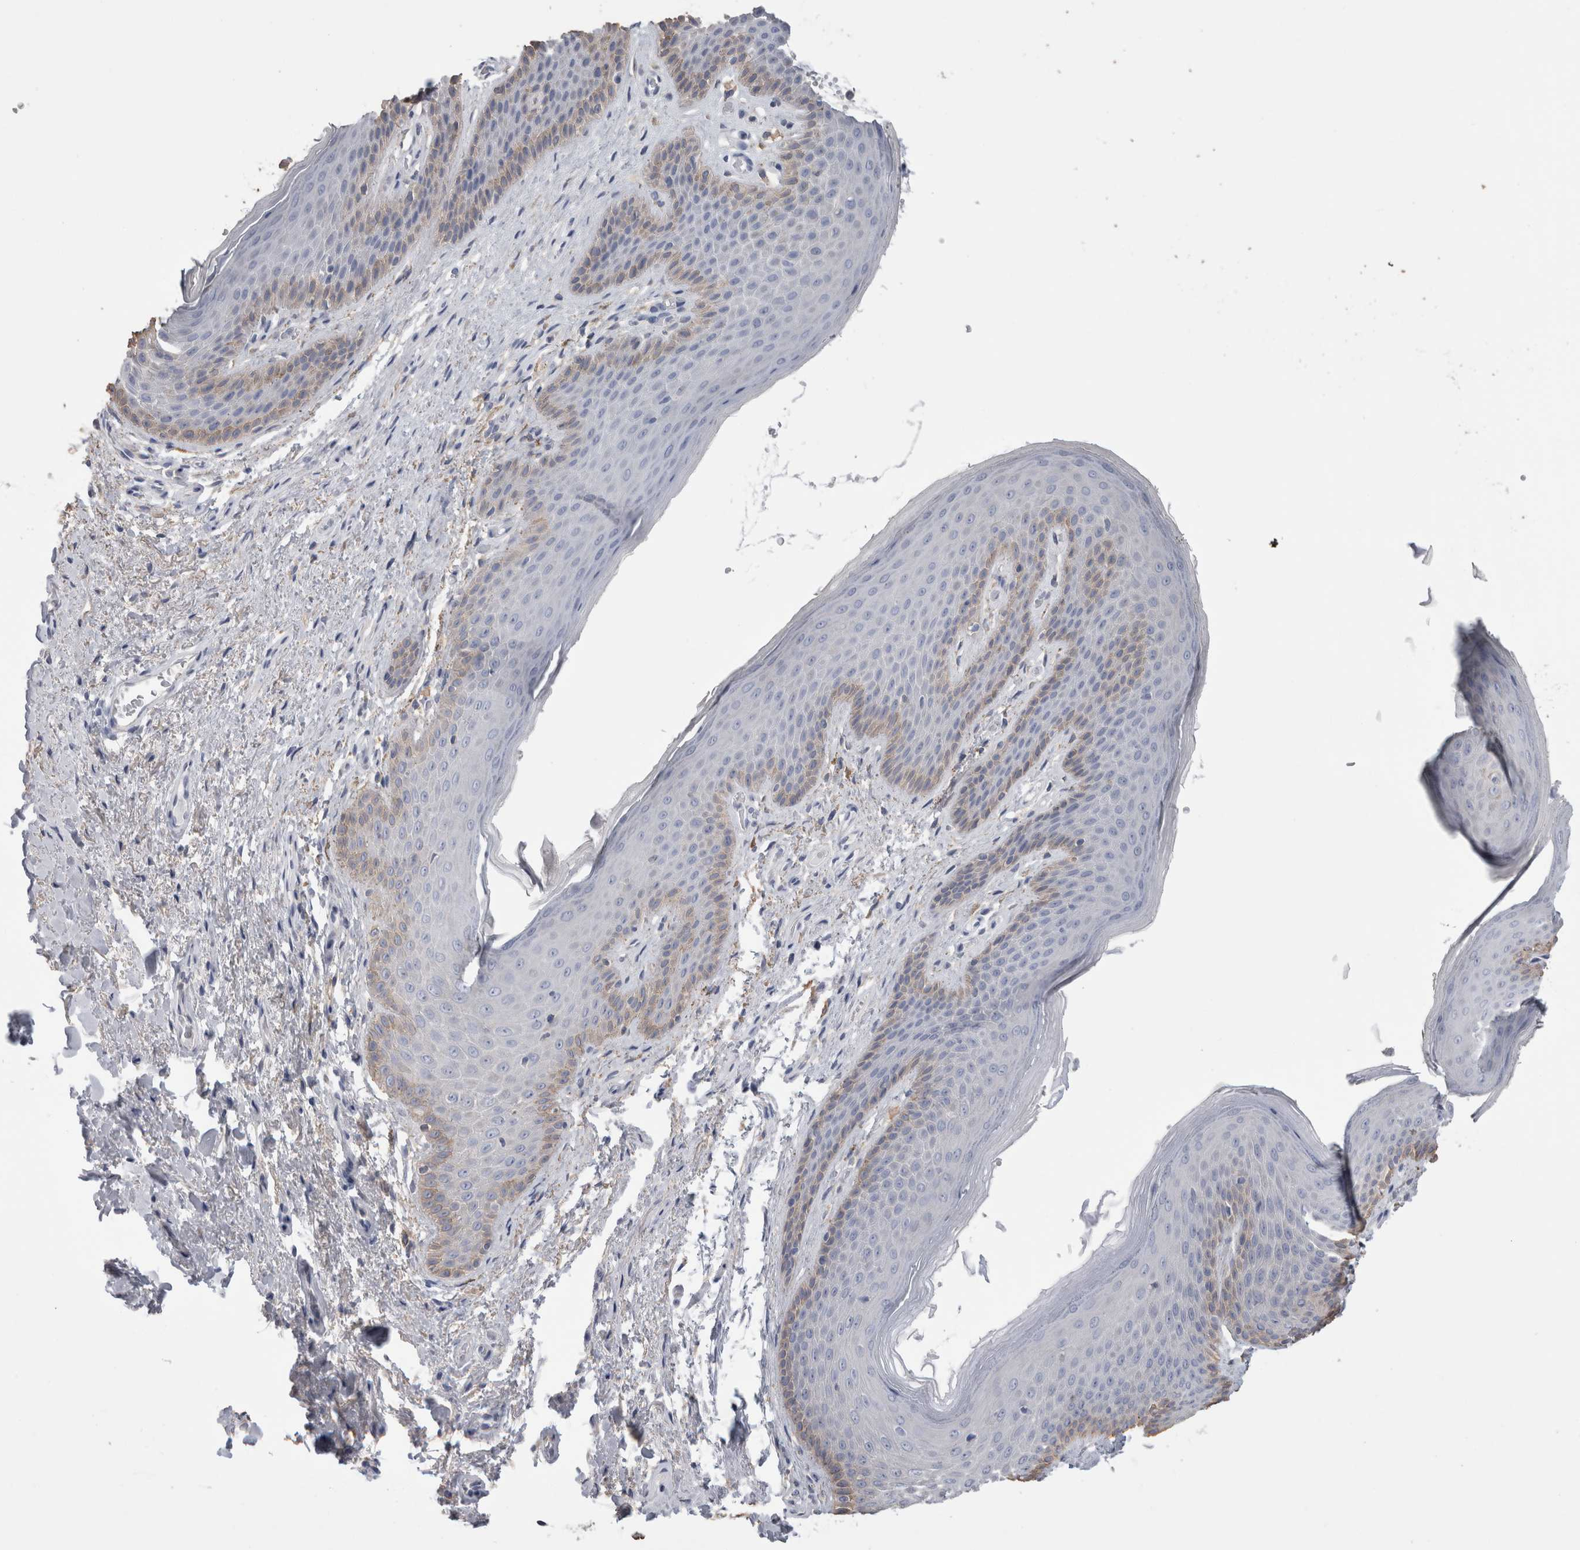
{"staining": {"intensity": "moderate", "quantity": "<25%", "location": "cytoplasmic/membranous"}, "tissue": "skin", "cell_type": "Epidermal cells", "image_type": "normal", "snomed": [{"axis": "morphology", "description": "Normal tissue, NOS"}, {"axis": "topography", "description": "Anal"}], "caption": "A histopathology image showing moderate cytoplasmic/membranous positivity in approximately <25% of epidermal cells in normal skin, as visualized by brown immunohistochemical staining.", "gene": "SCRN1", "patient": {"sex": "male", "age": 74}}